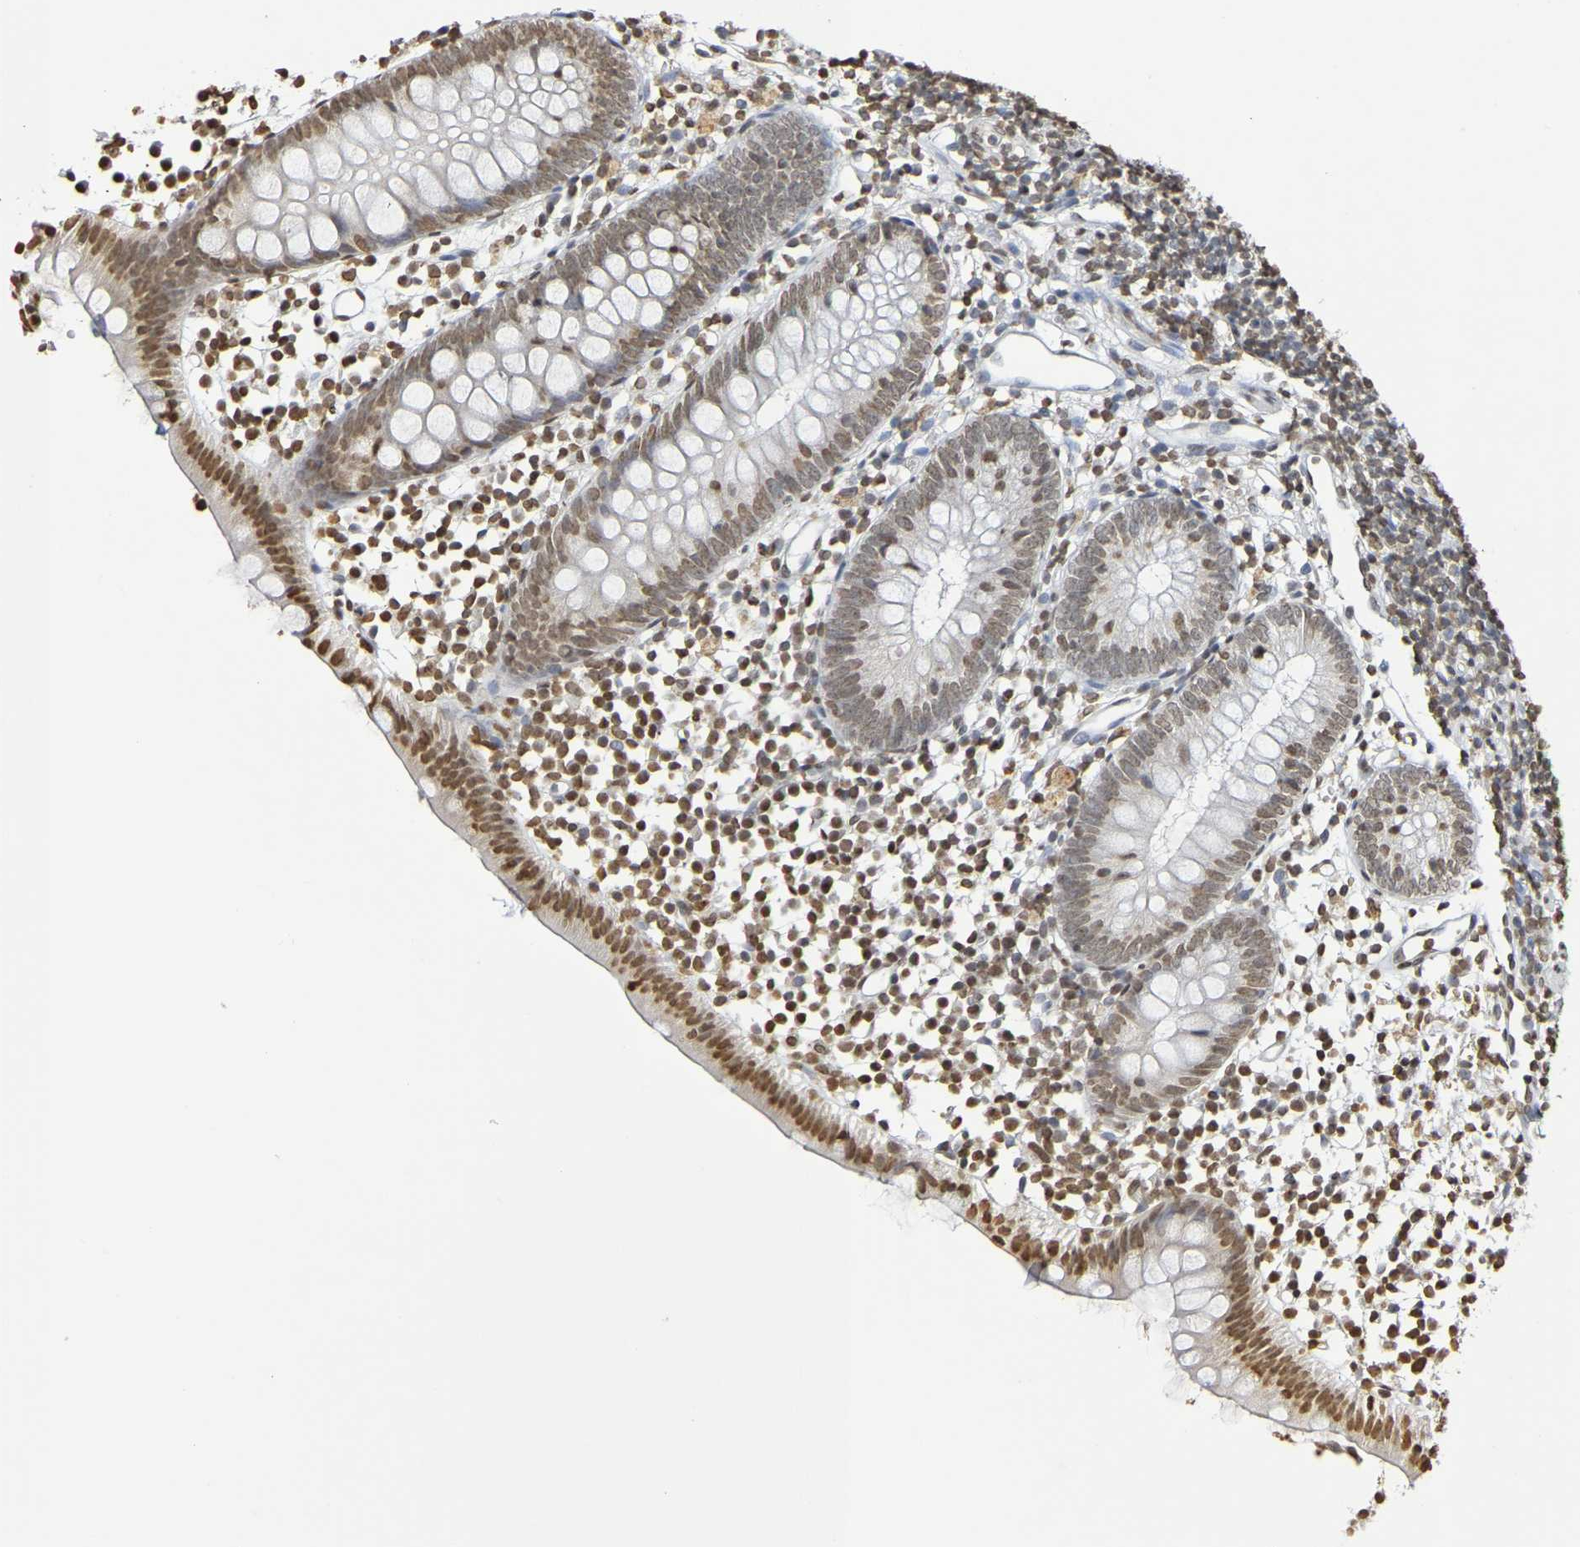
{"staining": {"intensity": "moderate", "quantity": ">75%", "location": "nuclear"}, "tissue": "appendix", "cell_type": "Glandular cells", "image_type": "normal", "snomed": [{"axis": "morphology", "description": "Normal tissue, NOS"}, {"axis": "topography", "description": "Appendix"}], "caption": "IHC micrograph of normal appendix: human appendix stained using IHC demonstrates medium levels of moderate protein expression localized specifically in the nuclear of glandular cells, appearing as a nuclear brown color.", "gene": "ATF4", "patient": {"sex": "female", "age": 20}}